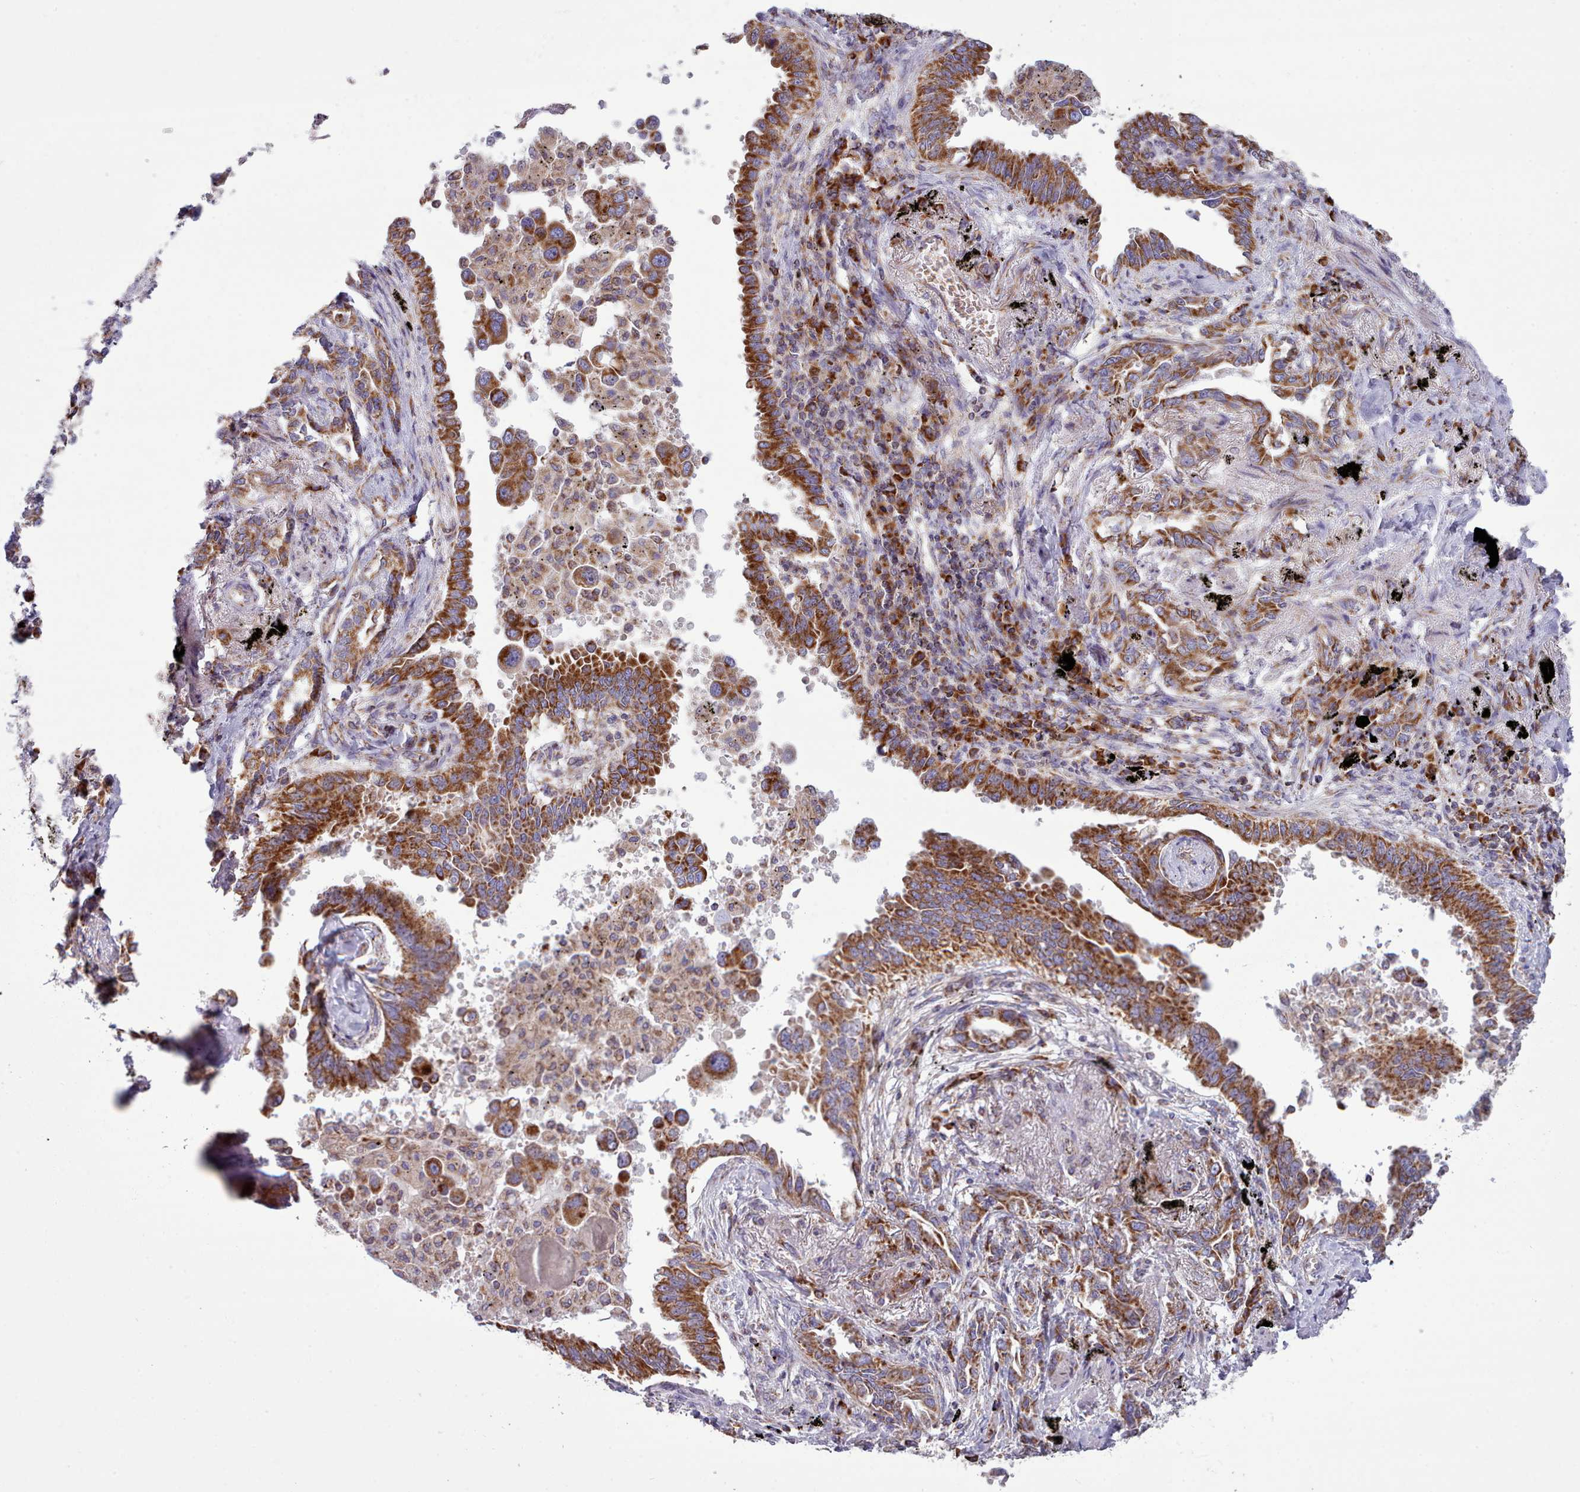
{"staining": {"intensity": "strong", "quantity": ">75%", "location": "cytoplasmic/membranous"}, "tissue": "lung cancer", "cell_type": "Tumor cells", "image_type": "cancer", "snomed": [{"axis": "morphology", "description": "Adenocarcinoma, NOS"}, {"axis": "topography", "description": "Lung"}], "caption": "DAB (3,3'-diaminobenzidine) immunohistochemical staining of human lung cancer (adenocarcinoma) displays strong cytoplasmic/membranous protein expression in approximately >75% of tumor cells.", "gene": "SRP54", "patient": {"sex": "male", "age": 67}}